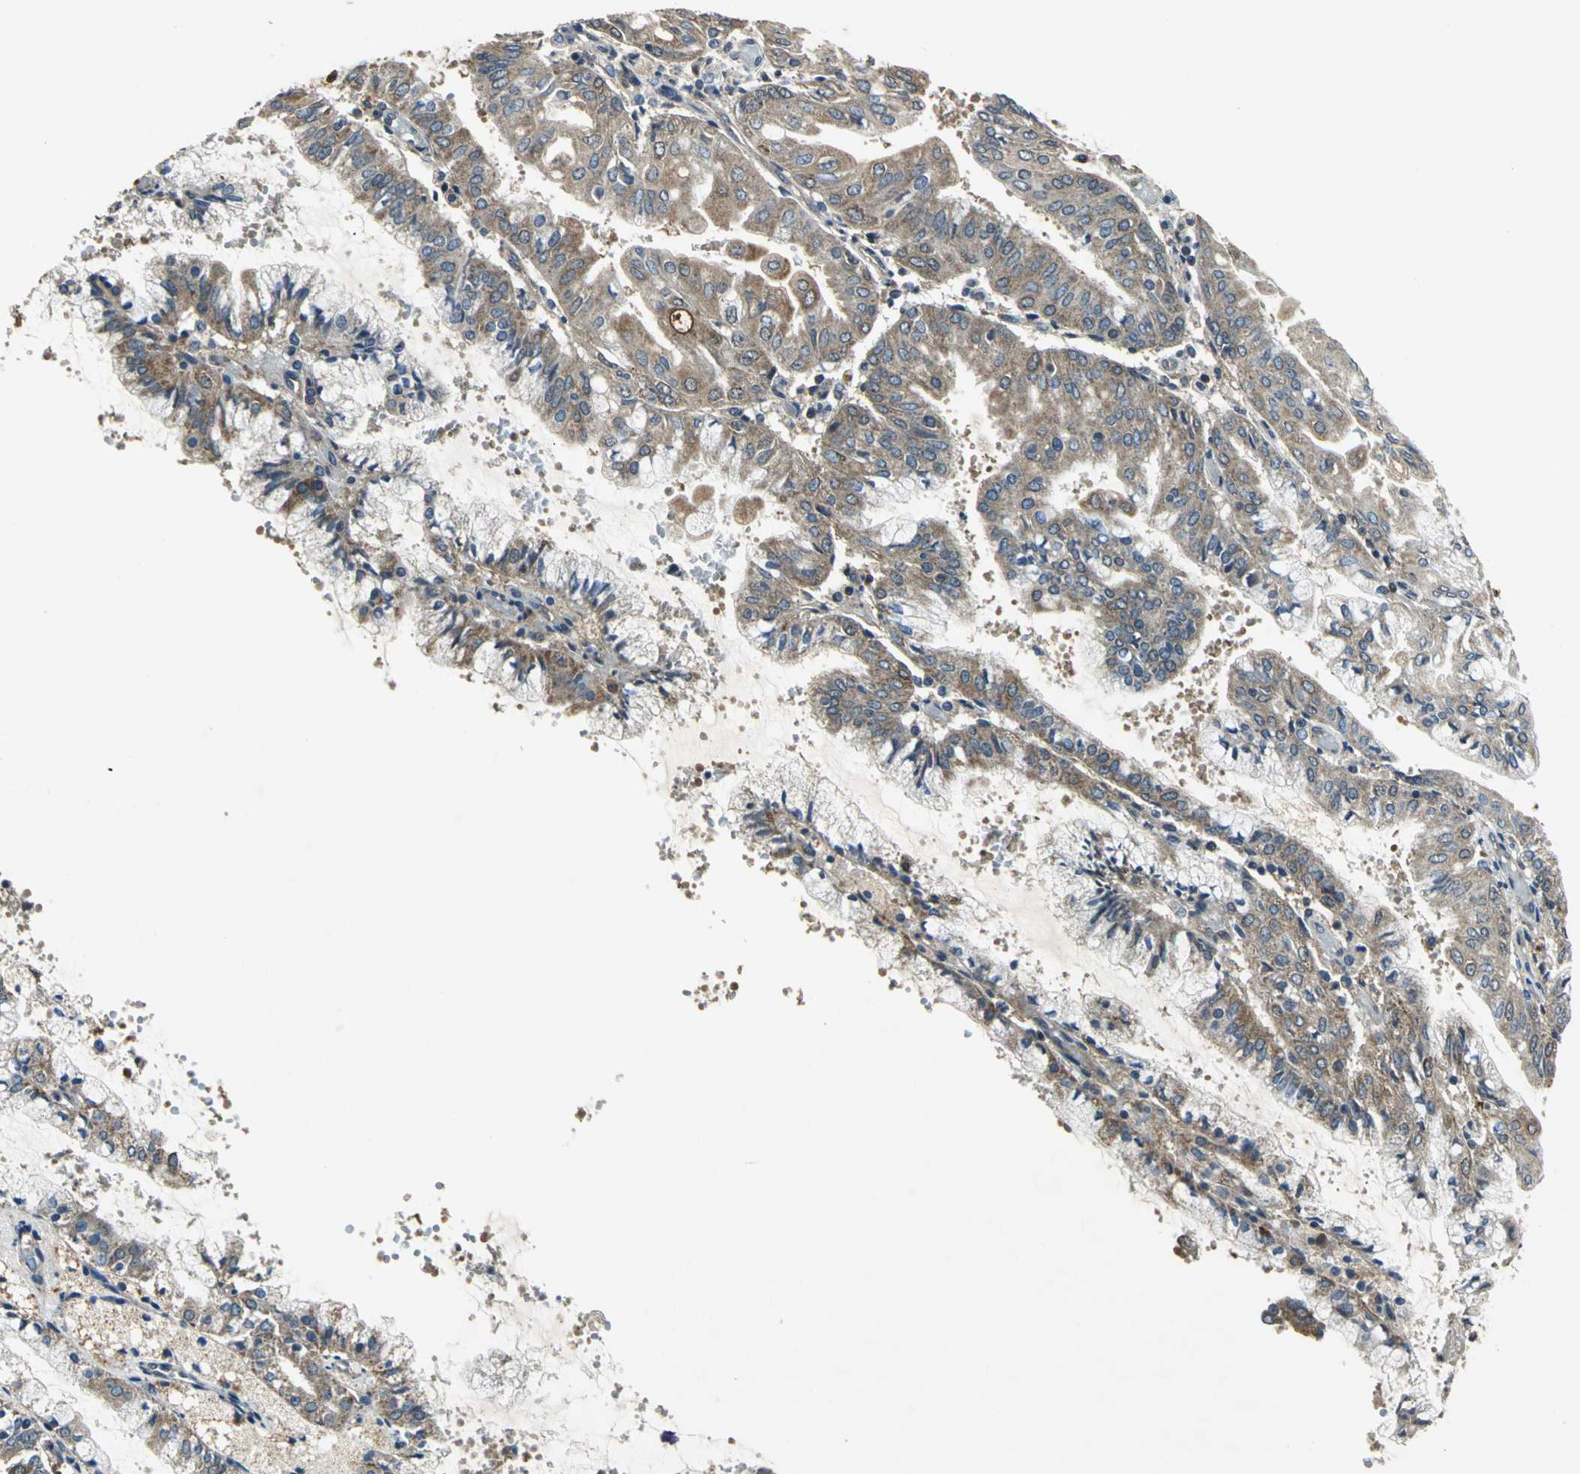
{"staining": {"intensity": "moderate", "quantity": ">75%", "location": "cytoplasmic/membranous"}, "tissue": "endometrial cancer", "cell_type": "Tumor cells", "image_type": "cancer", "snomed": [{"axis": "morphology", "description": "Adenocarcinoma, NOS"}, {"axis": "topography", "description": "Endometrium"}], "caption": "Endometrial adenocarcinoma stained with IHC displays moderate cytoplasmic/membranous positivity in about >75% of tumor cells.", "gene": "IRF3", "patient": {"sex": "female", "age": 63}}